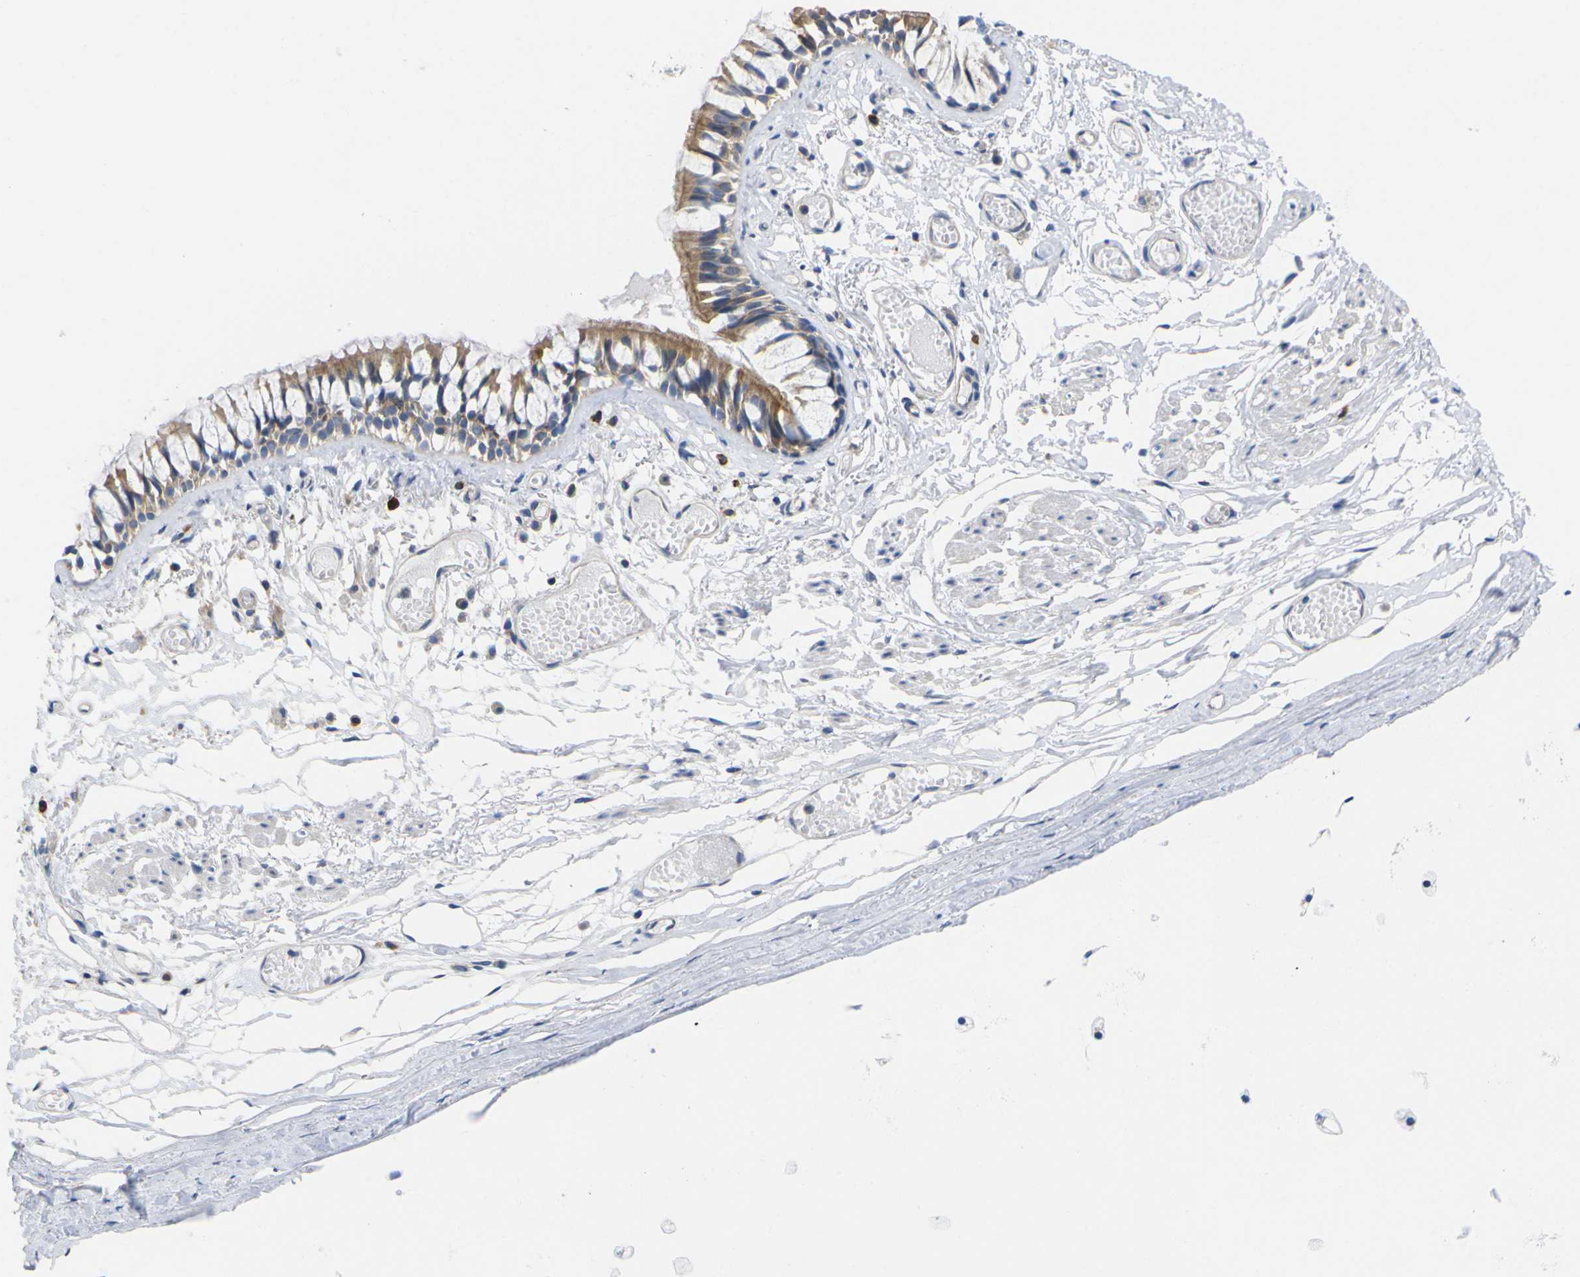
{"staining": {"intensity": "moderate", "quantity": ">75%", "location": "cytoplasmic/membranous"}, "tissue": "bronchus", "cell_type": "Respiratory epithelial cells", "image_type": "normal", "snomed": [{"axis": "morphology", "description": "Normal tissue, NOS"}, {"axis": "morphology", "description": "Inflammation, NOS"}, {"axis": "topography", "description": "Cartilage tissue"}, {"axis": "topography", "description": "Lung"}], "caption": "A photomicrograph of human bronchus stained for a protein exhibits moderate cytoplasmic/membranous brown staining in respiratory epithelial cells.", "gene": "USH1C", "patient": {"sex": "male", "age": 71}}